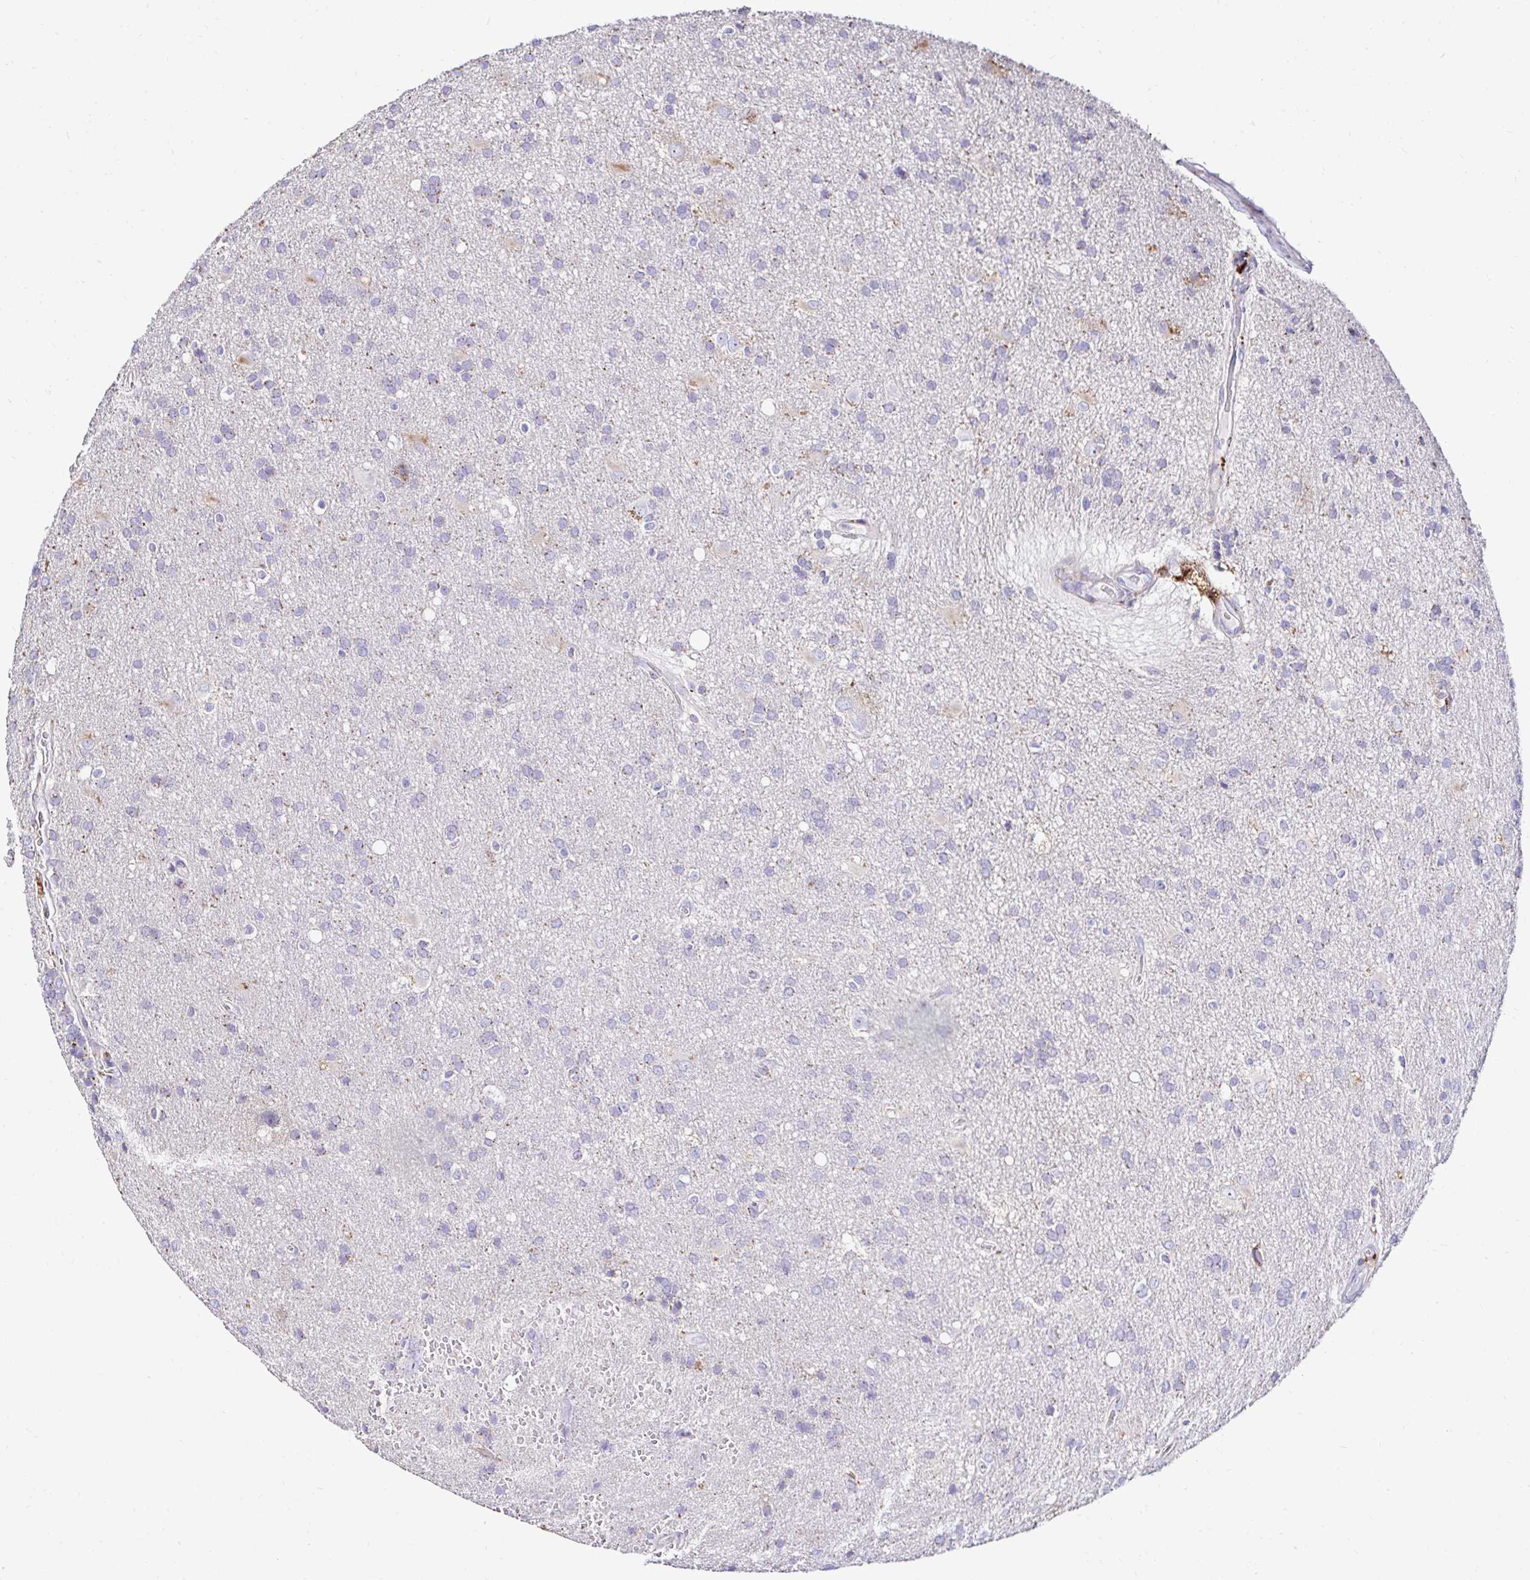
{"staining": {"intensity": "negative", "quantity": "none", "location": "none"}, "tissue": "glioma", "cell_type": "Tumor cells", "image_type": "cancer", "snomed": [{"axis": "morphology", "description": "Glioma, malignant, Low grade"}, {"axis": "topography", "description": "Brain"}], "caption": "DAB (3,3'-diaminobenzidine) immunohistochemical staining of human malignant glioma (low-grade) reveals no significant staining in tumor cells.", "gene": "GALNS", "patient": {"sex": "male", "age": 66}}